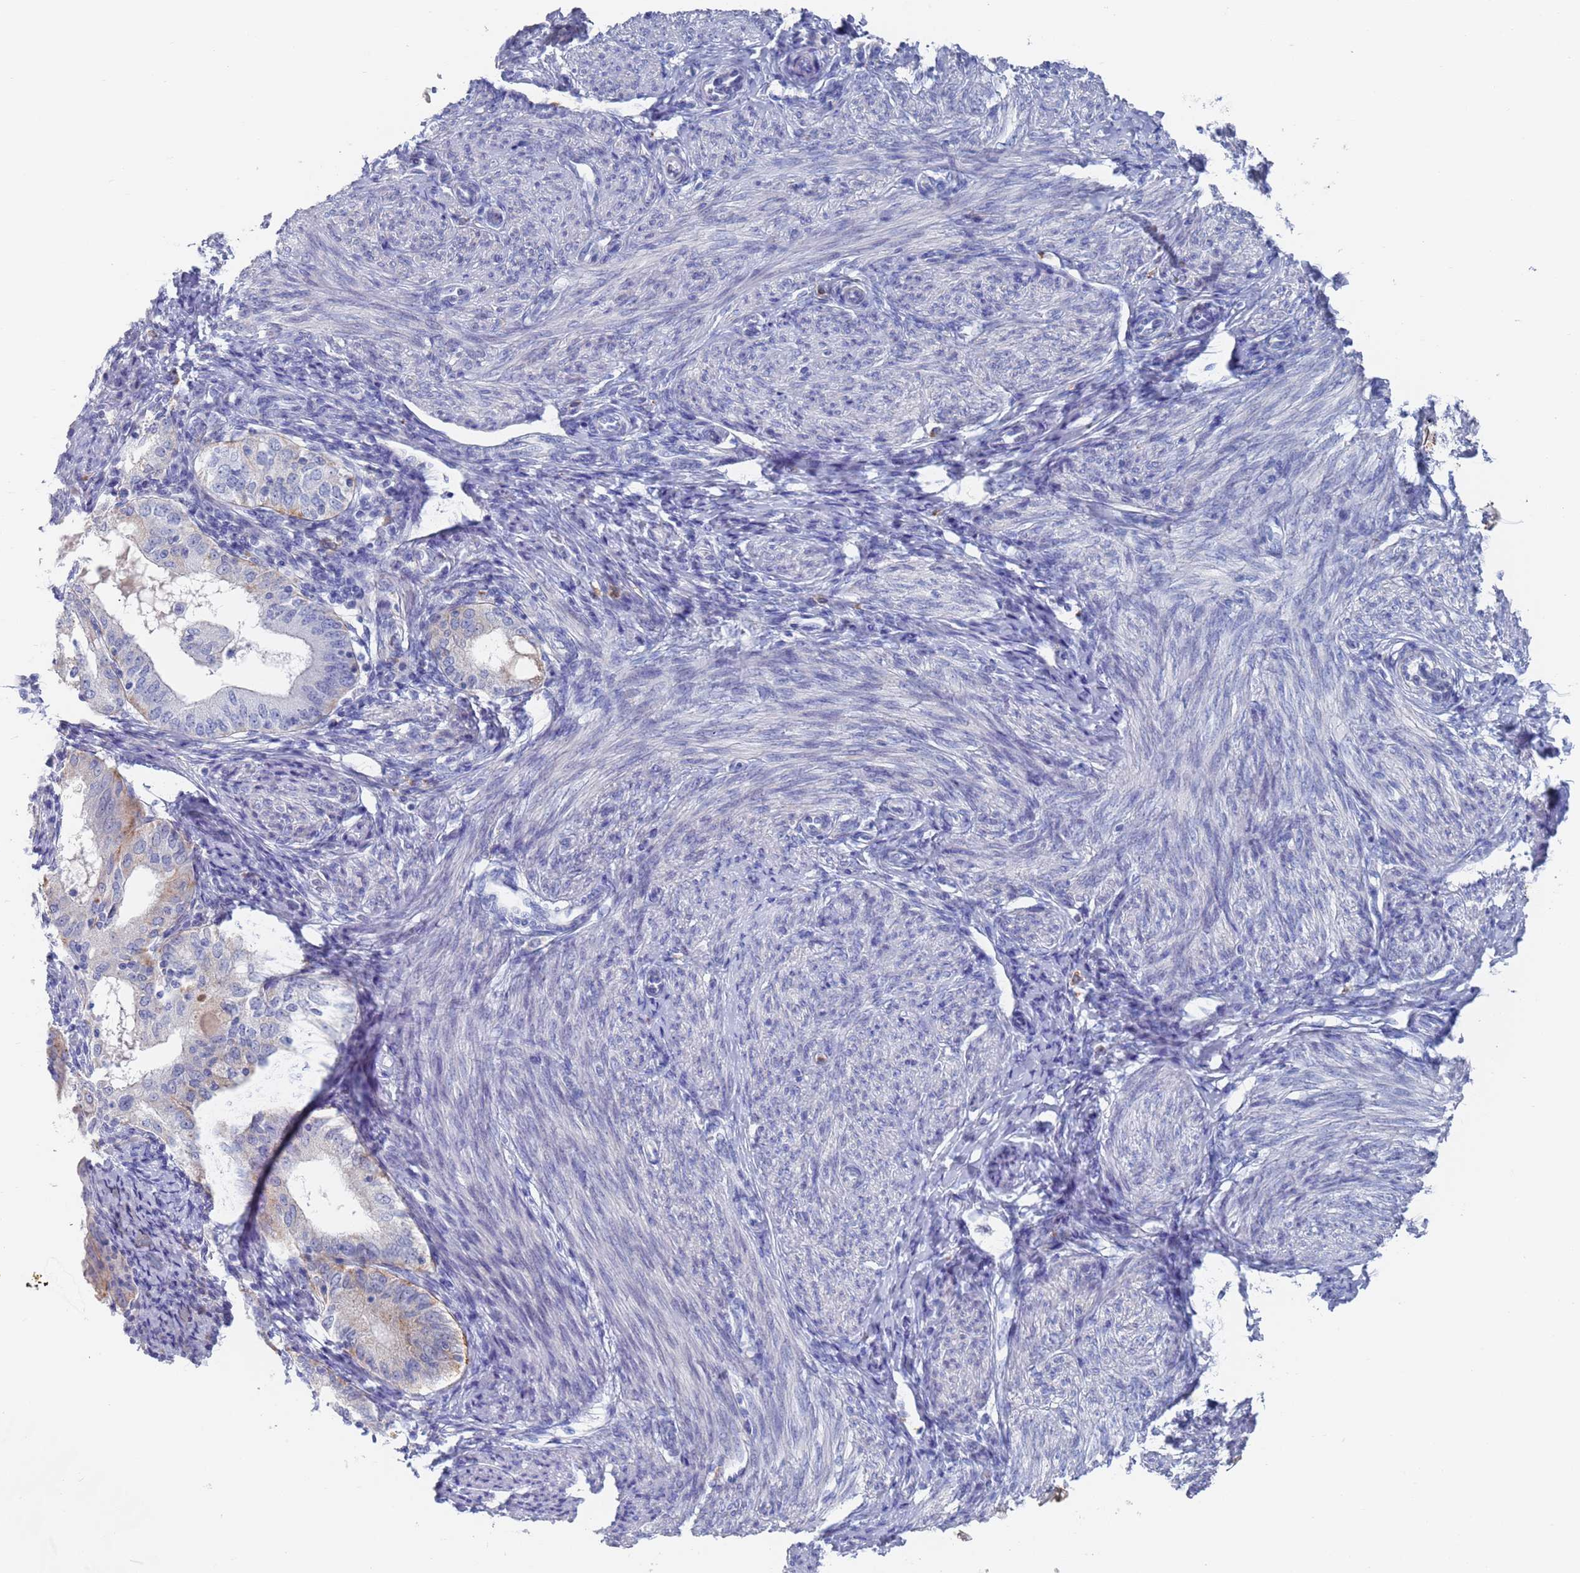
{"staining": {"intensity": "negative", "quantity": "none", "location": "none"}, "tissue": "endometrium", "cell_type": "Cells in endometrial stroma", "image_type": "normal", "snomed": [{"axis": "morphology", "description": "Normal tissue, NOS"}, {"axis": "topography", "description": "Endometrium"}], "caption": "Normal endometrium was stained to show a protein in brown. There is no significant expression in cells in endometrial stroma. The staining was performed using DAB (3,3'-diaminobenzidine) to visualize the protein expression in brown, while the nuclei were stained in blue with hematoxylin (Magnification: 20x).", "gene": "FUCA1", "patient": {"sex": "female", "age": 72}}